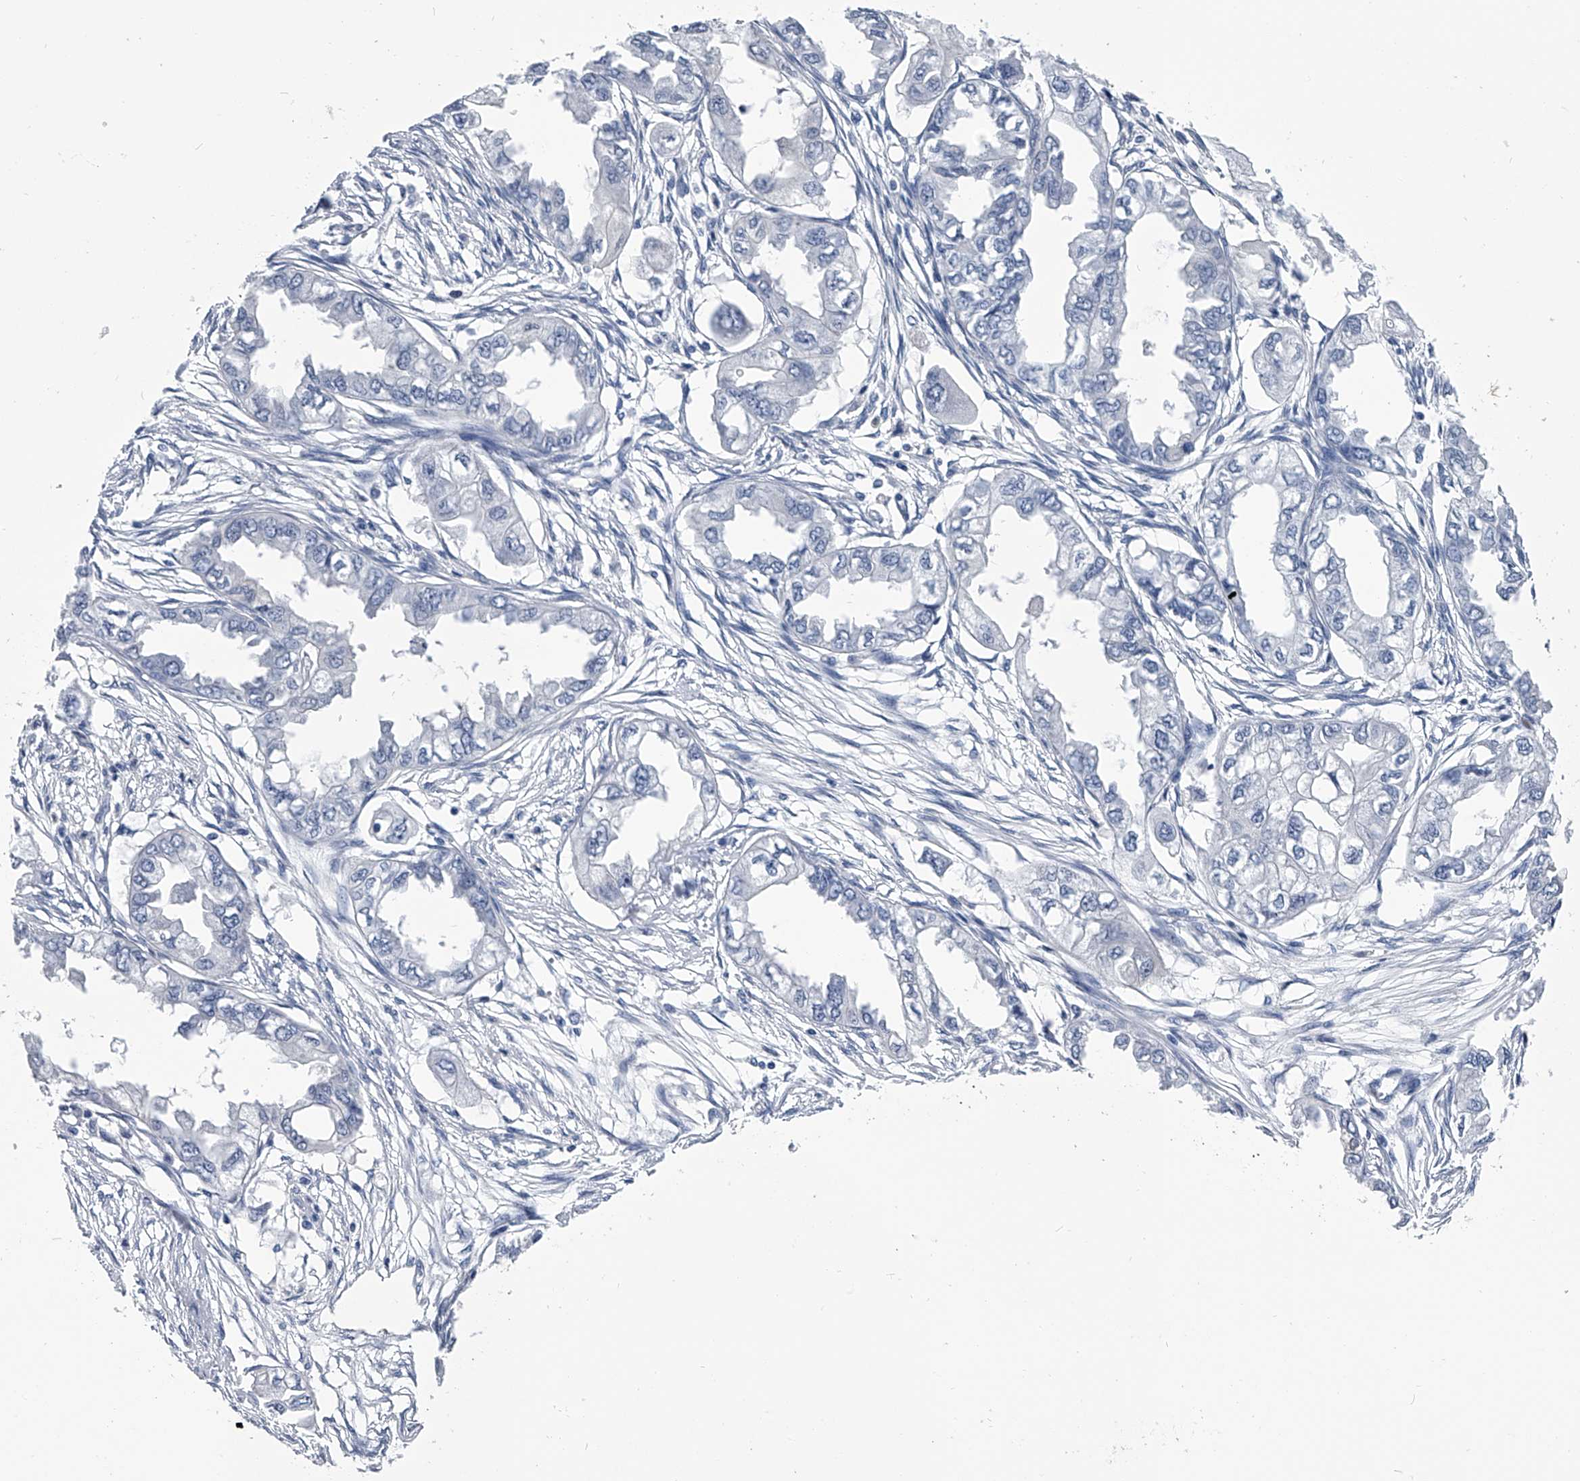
{"staining": {"intensity": "negative", "quantity": "none", "location": "none"}, "tissue": "endometrial cancer", "cell_type": "Tumor cells", "image_type": "cancer", "snomed": [{"axis": "morphology", "description": "Adenocarcinoma, NOS"}, {"axis": "topography", "description": "Endometrium"}], "caption": "Human endometrial adenocarcinoma stained for a protein using IHC shows no staining in tumor cells.", "gene": "PDXK", "patient": {"sex": "female", "age": 67}}